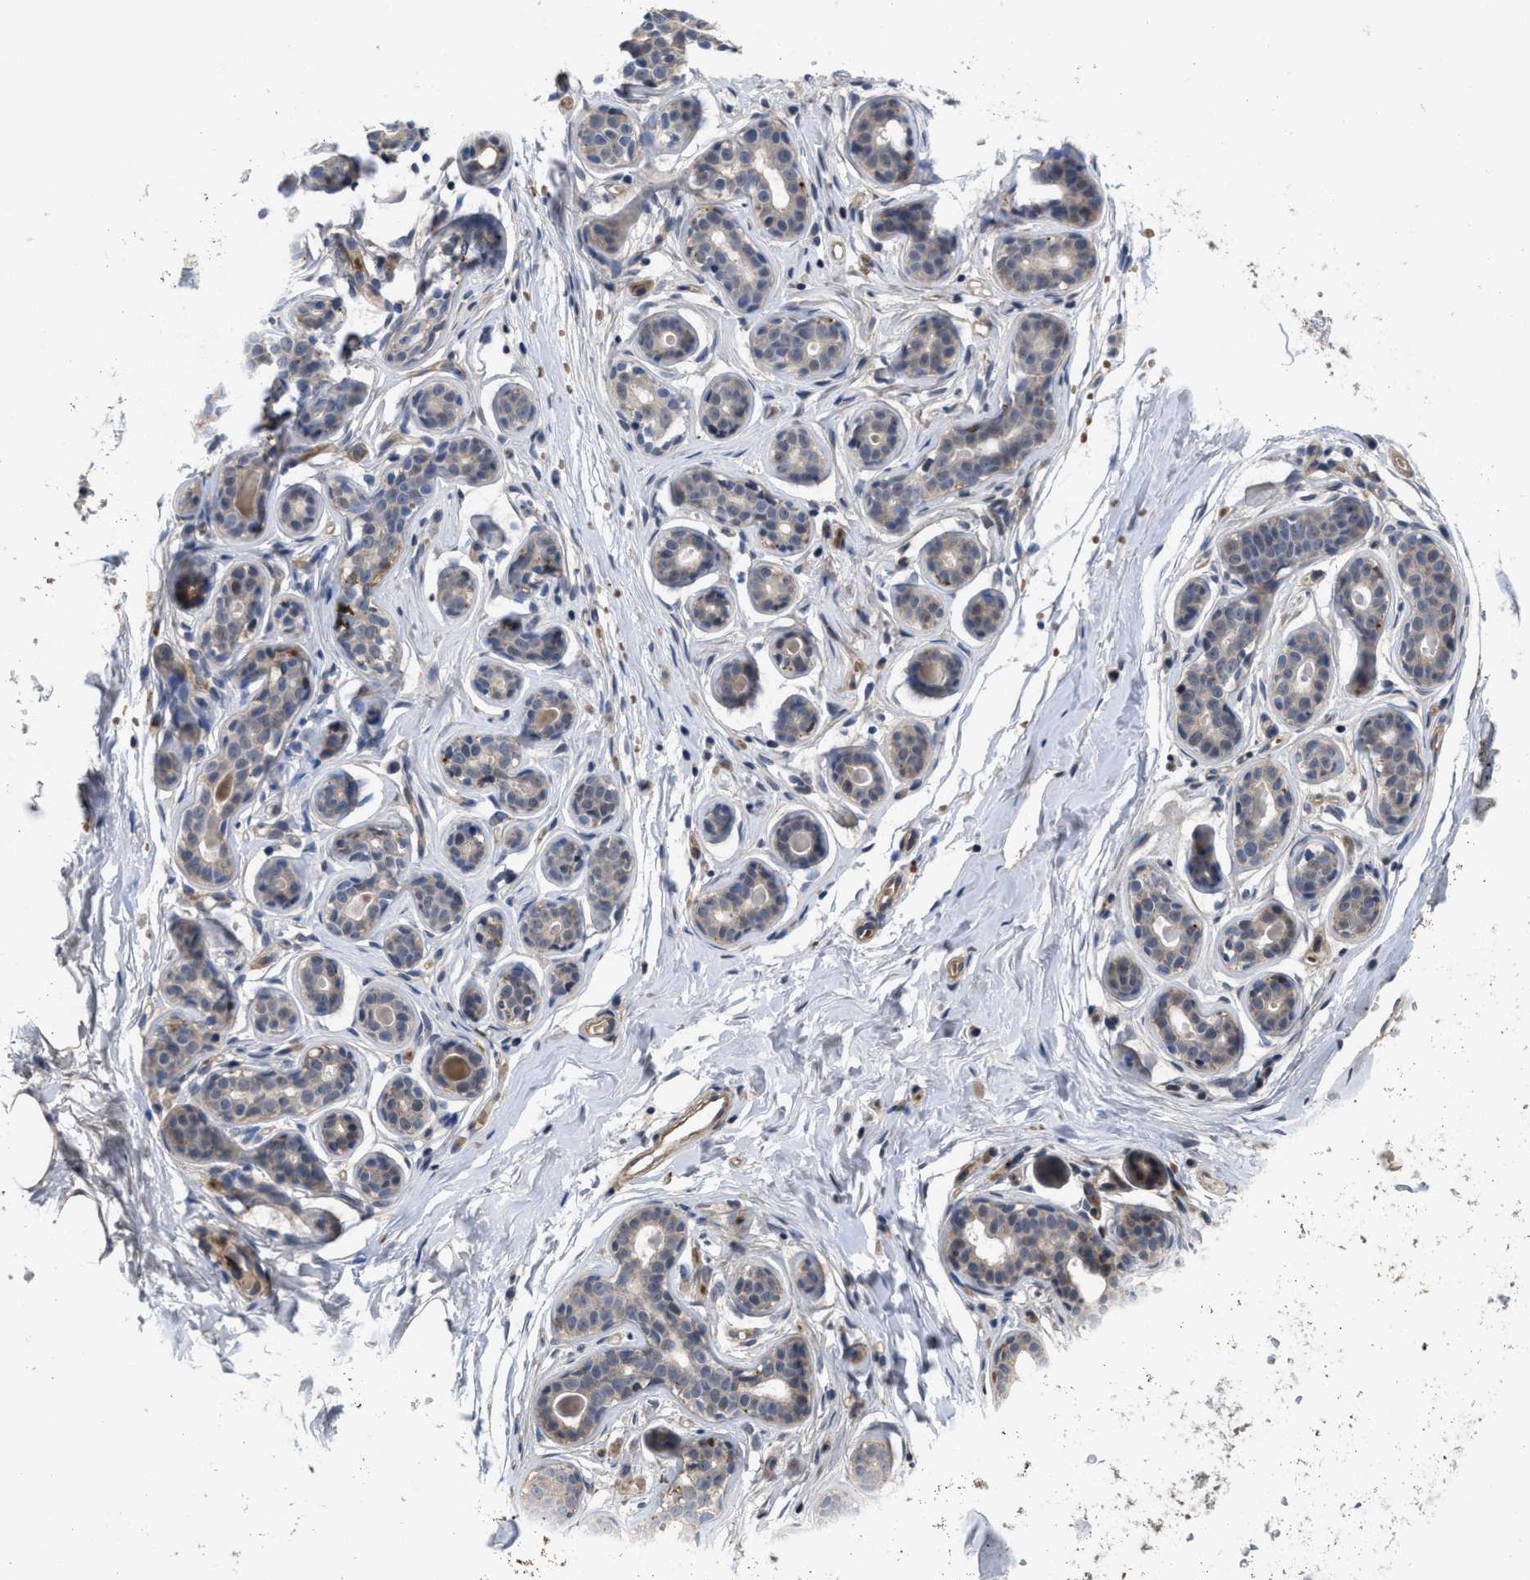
{"staining": {"intensity": "negative", "quantity": "none", "location": "none"}, "tissue": "breast", "cell_type": "Adipocytes", "image_type": "normal", "snomed": [{"axis": "morphology", "description": "Normal tissue, NOS"}, {"axis": "topography", "description": "Breast"}], "caption": "Image shows no significant protein staining in adipocytes of benign breast. Brightfield microscopy of IHC stained with DAB (brown) and hematoxylin (blue), captured at high magnification.", "gene": "PTPRE", "patient": {"sex": "female", "age": 23}}